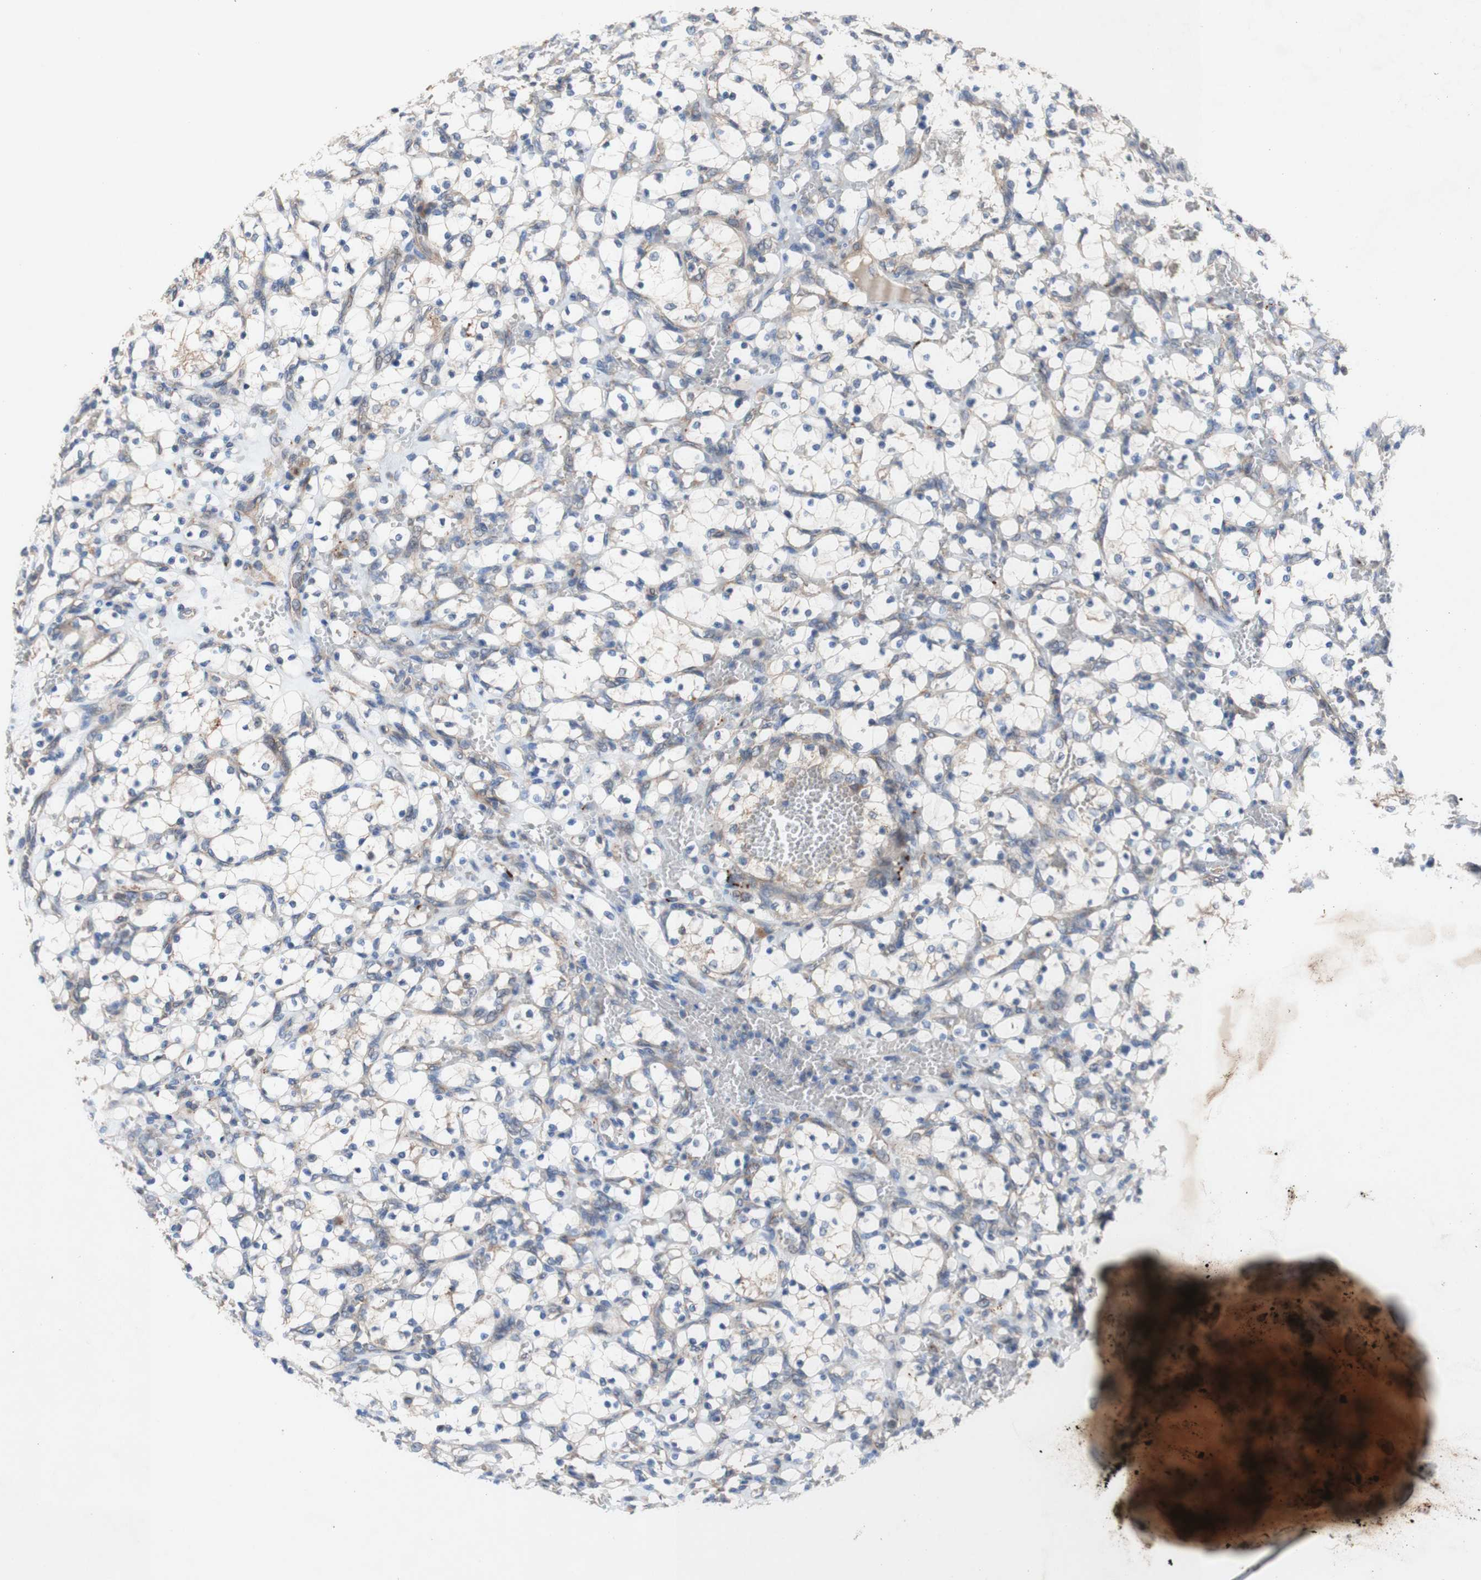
{"staining": {"intensity": "negative", "quantity": "none", "location": "none"}, "tissue": "renal cancer", "cell_type": "Tumor cells", "image_type": "cancer", "snomed": [{"axis": "morphology", "description": "Adenocarcinoma, NOS"}, {"axis": "topography", "description": "Kidney"}], "caption": "This is a histopathology image of IHC staining of renal adenocarcinoma, which shows no staining in tumor cells.", "gene": "PDGFB", "patient": {"sex": "female", "age": 69}}